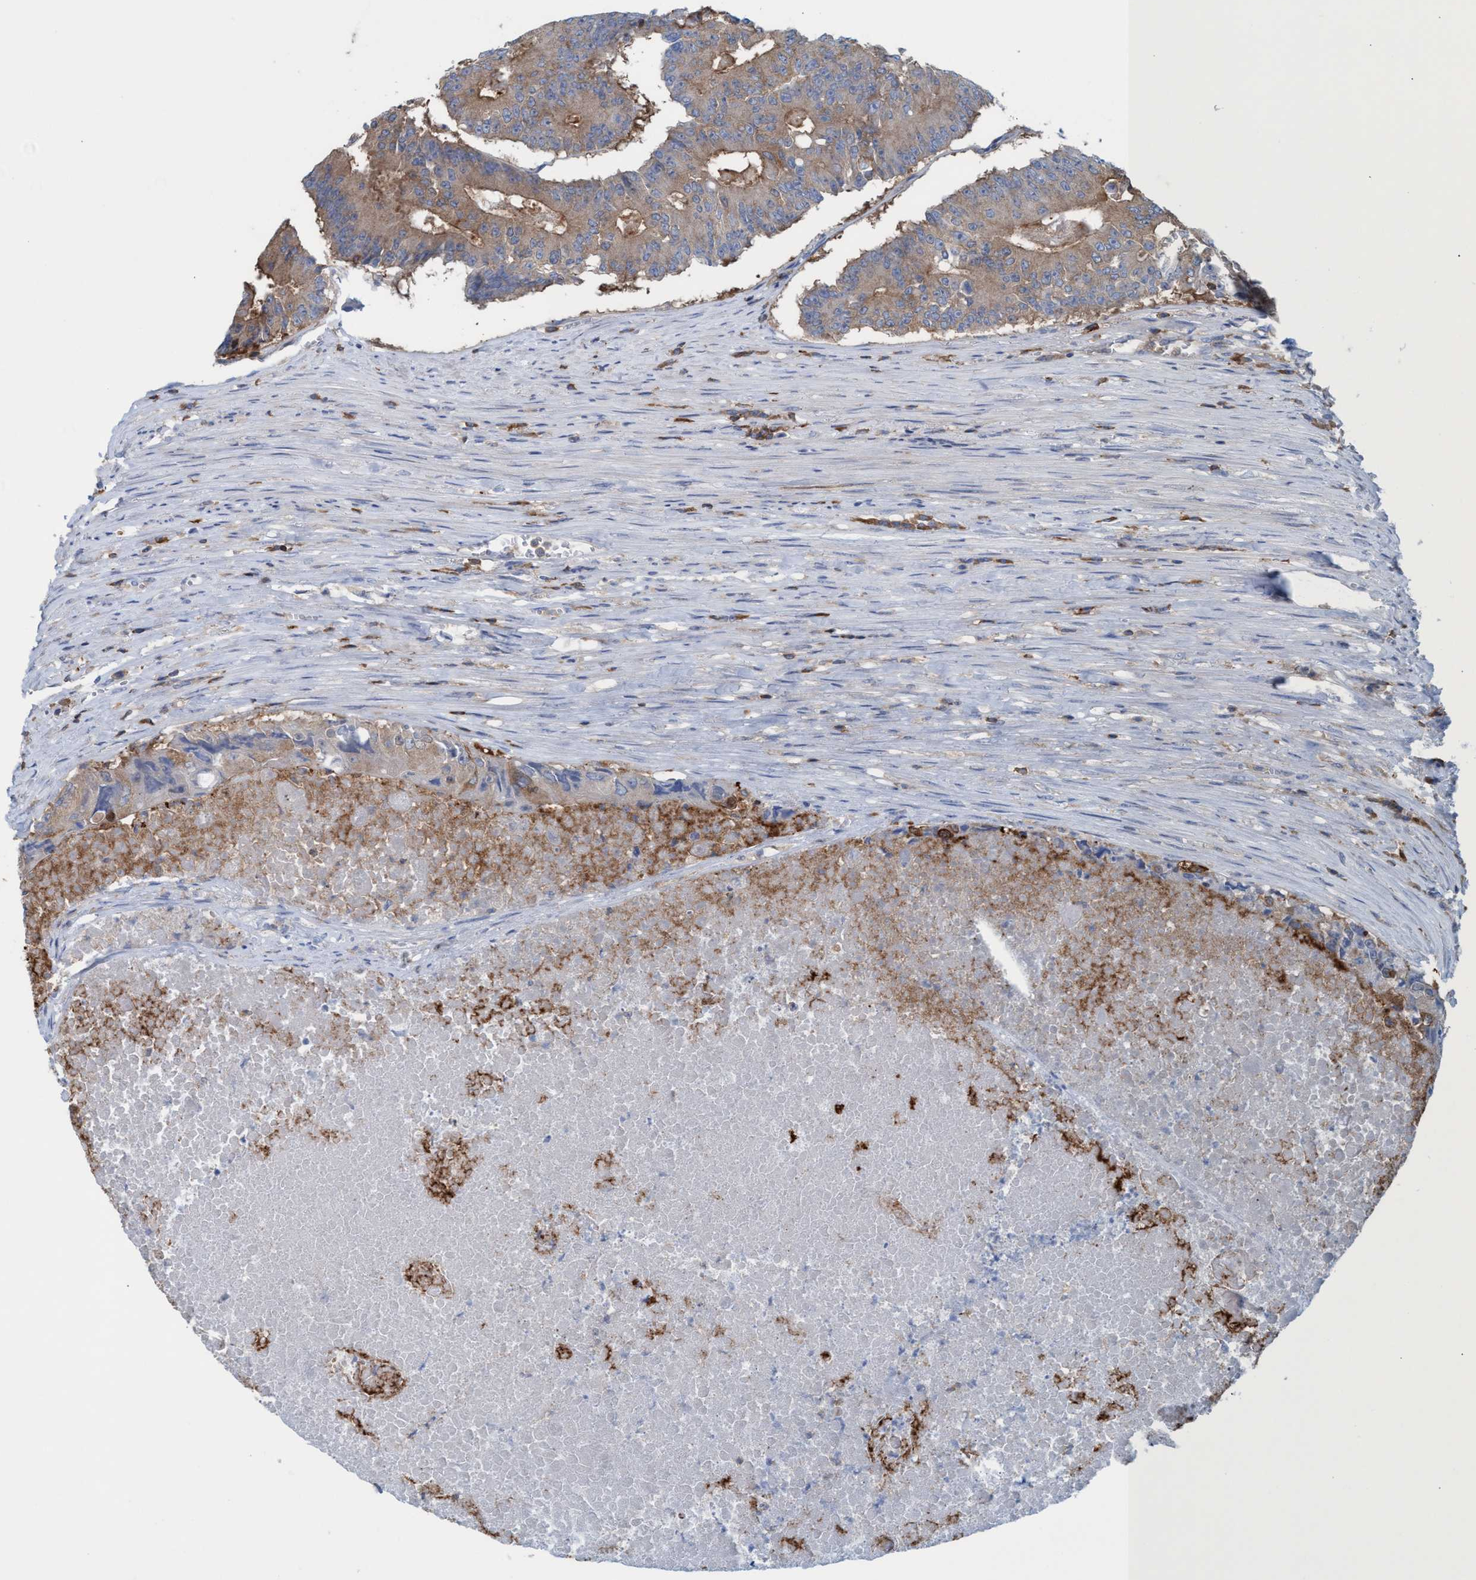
{"staining": {"intensity": "moderate", "quantity": ">75%", "location": "cytoplasmic/membranous"}, "tissue": "colorectal cancer", "cell_type": "Tumor cells", "image_type": "cancer", "snomed": [{"axis": "morphology", "description": "Adenocarcinoma, NOS"}, {"axis": "topography", "description": "Colon"}], "caption": "Colorectal cancer stained for a protein (brown) demonstrates moderate cytoplasmic/membranous positive expression in about >75% of tumor cells.", "gene": "EZR", "patient": {"sex": "male", "age": 87}}